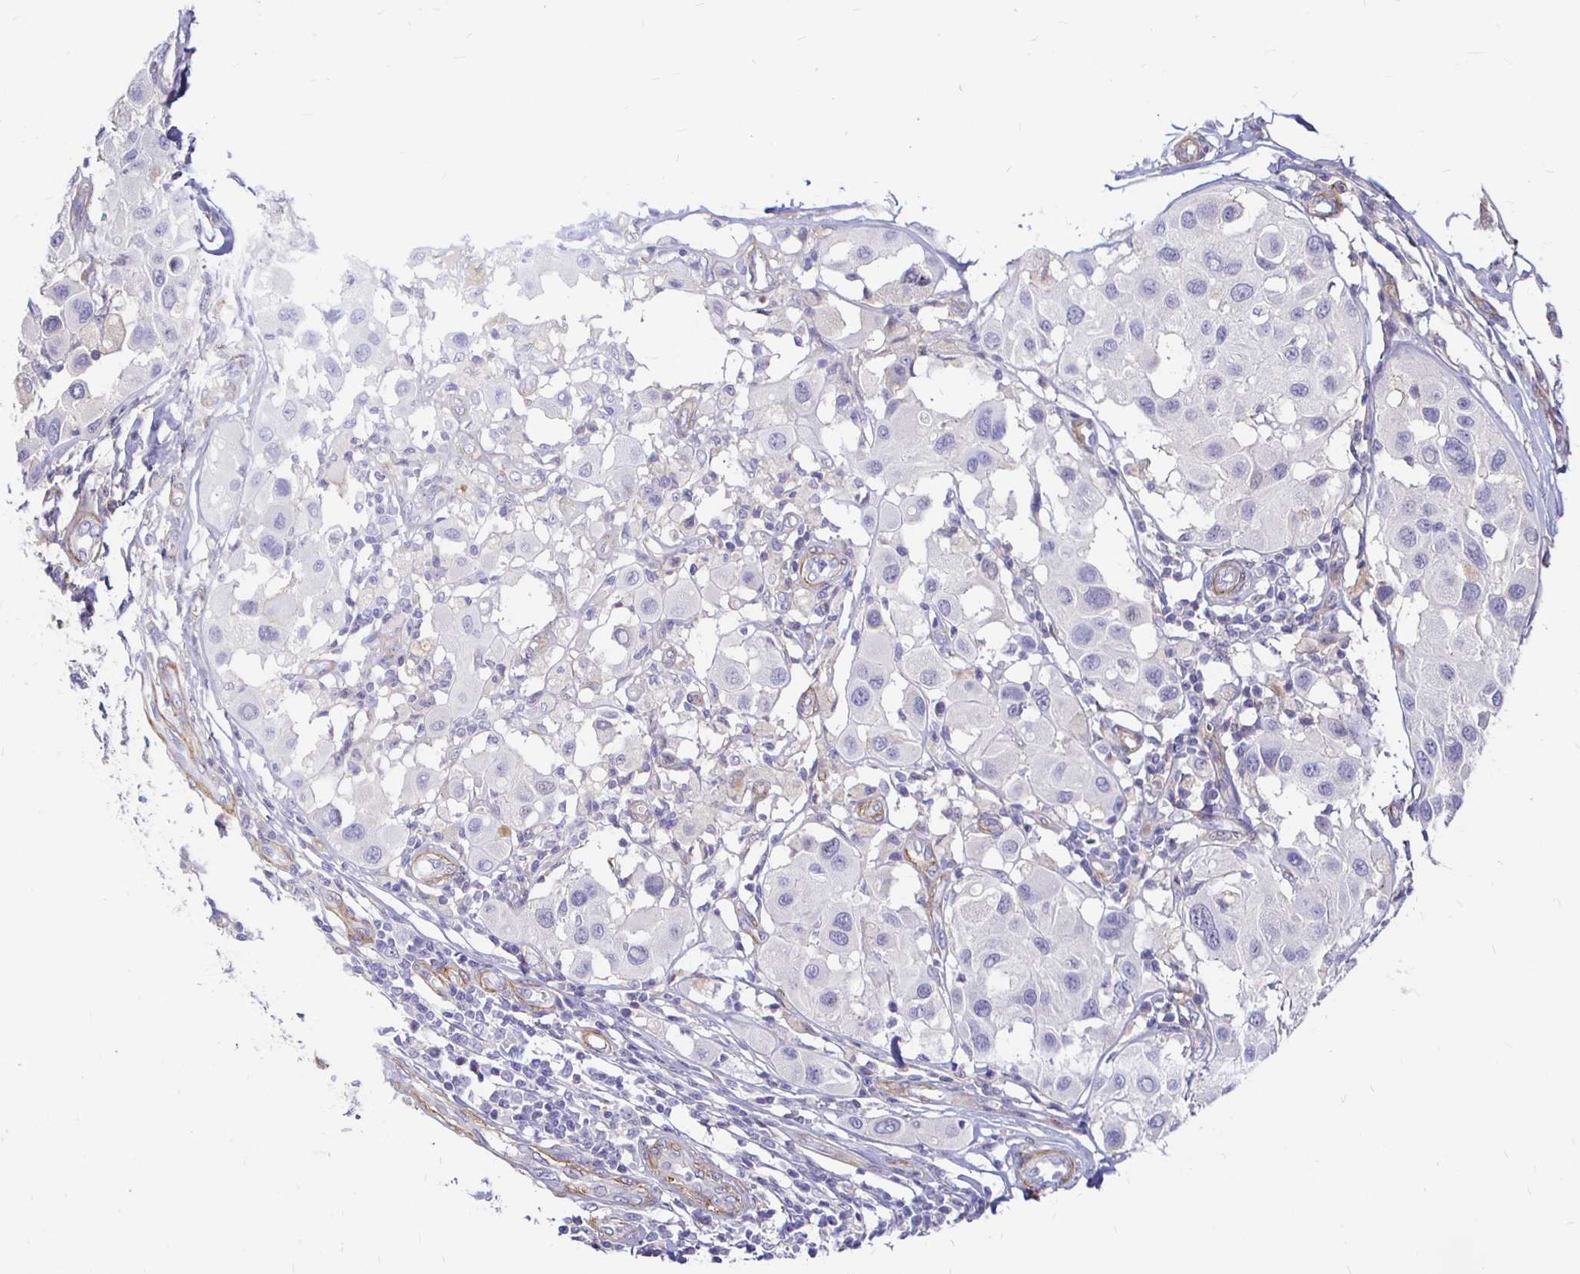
{"staining": {"intensity": "negative", "quantity": "none", "location": "none"}, "tissue": "melanoma", "cell_type": "Tumor cells", "image_type": "cancer", "snomed": [{"axis": "morphology", "description": "Malignant melanoma, Metastatic site"}, {"axis": "topography", "description": "Skin"}], "caption": "A high-resolution micrograph shows IHC staining of melanoma, which displays no significant staining in tumor cells. (Stains: DAB (3,3'-diaminobenzidine) immunohistochemistry (IHC) with hematoxylin counter stain, Microscopy: brightfield microscopy at high magnification).", "gene": "PALM2AKAP2", "patient": {"sex": "male", "age": 41}}